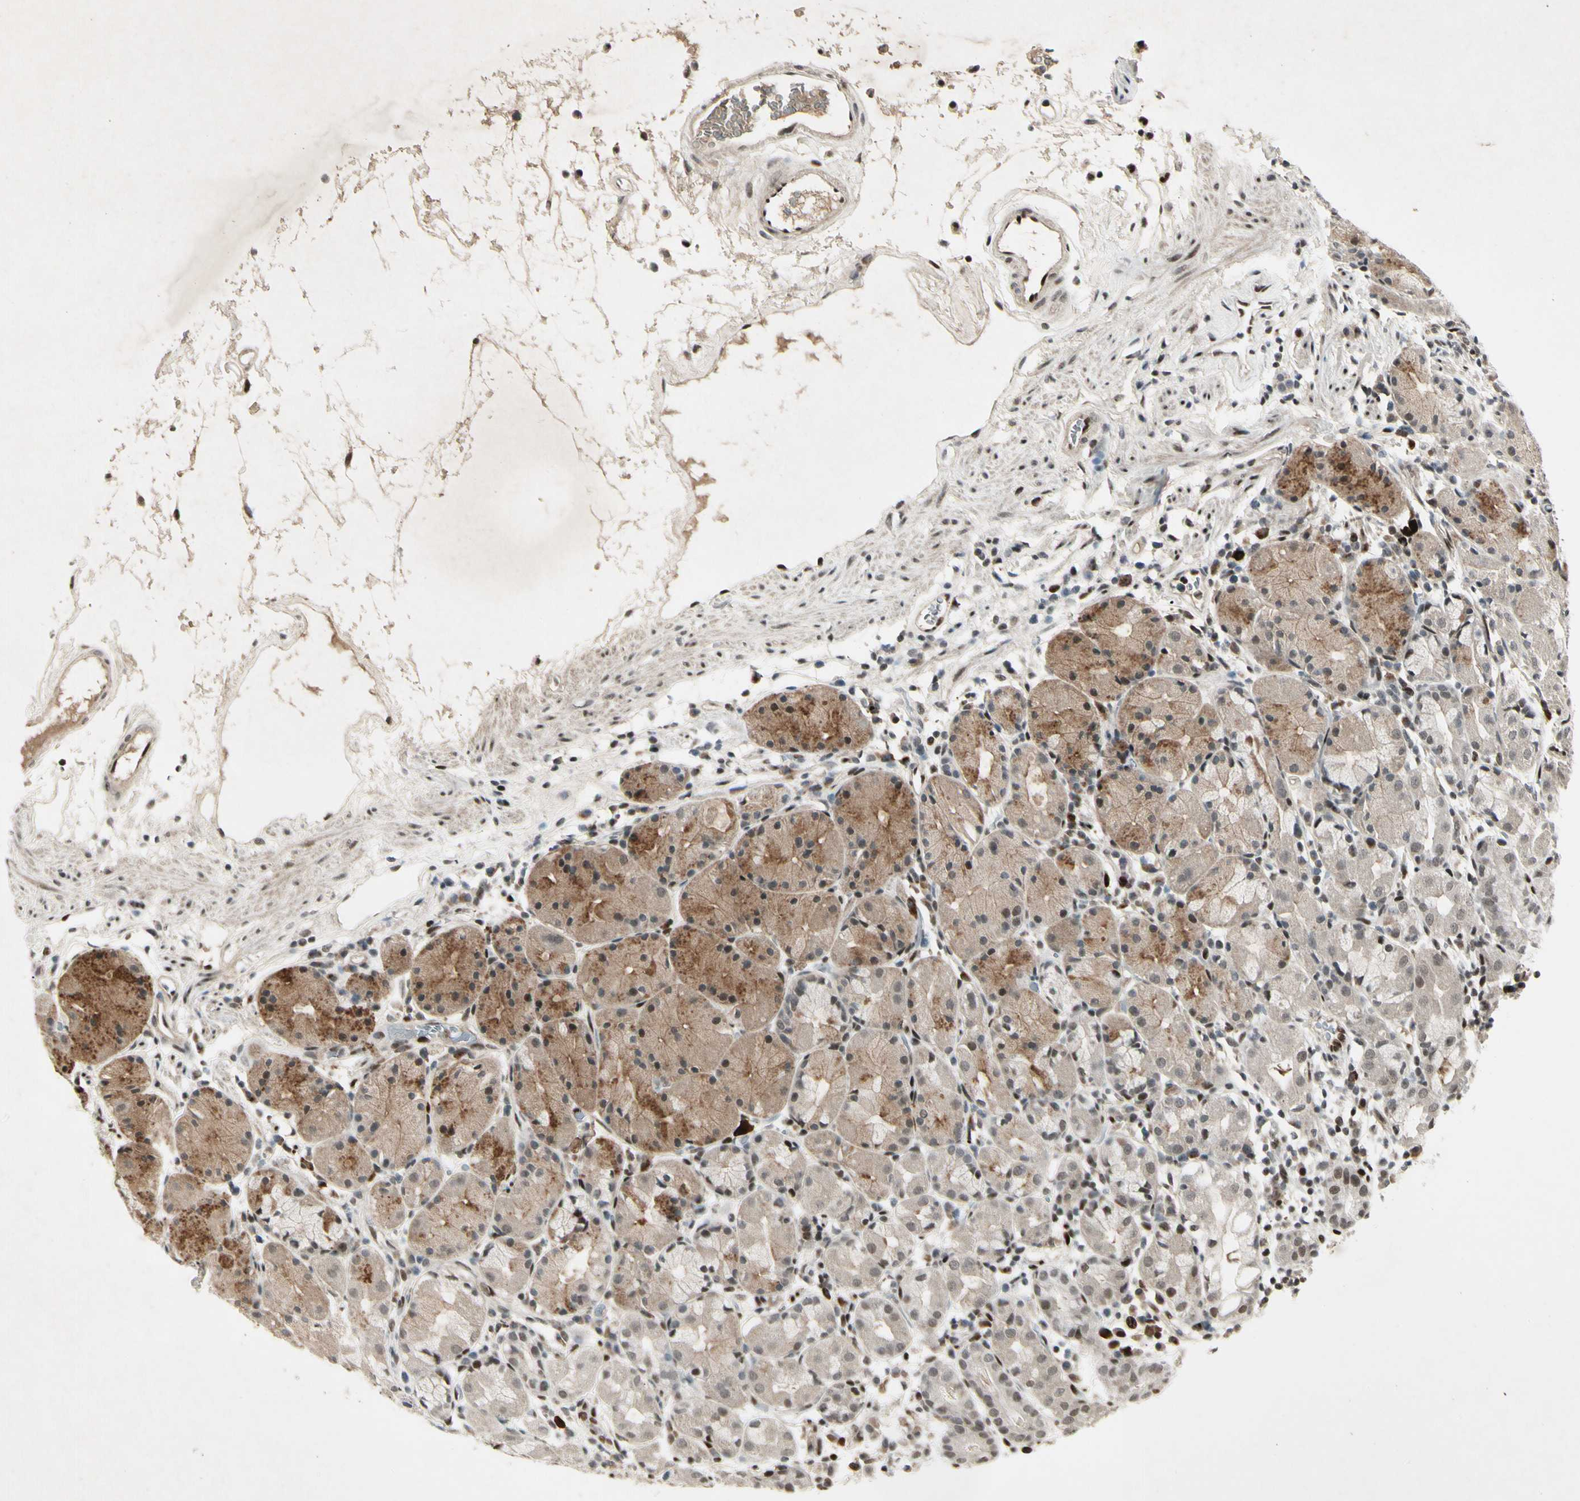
{"staining": {"intensity": "moderate", "quantity": "<25%", "location": "cytoplasmic/membranous,nuclear"}, "tissue": "stomach", "cell_type": "Glandular cells", "image_type": "normal", "snomed": [{"axis": "morphology", "description": "Normal tissue, NOS"}, {"axis": "topography", "description": "Stomach"}, {"axis": "topography", "description": "Stomach, lower"}], "caption": "A high-resolution micrograph shows immunohistochemistry staining of normal stomach, which shows moderate cytoplasmic/membranous,nuclear expression in about <25% of glandular cells. (DAB (3,3'-diaminobenzidine) IHC with brightfield microscopy, high magnification).", "gene": "FOXJ2", "patient": {"sex": "female", "age": 75}}